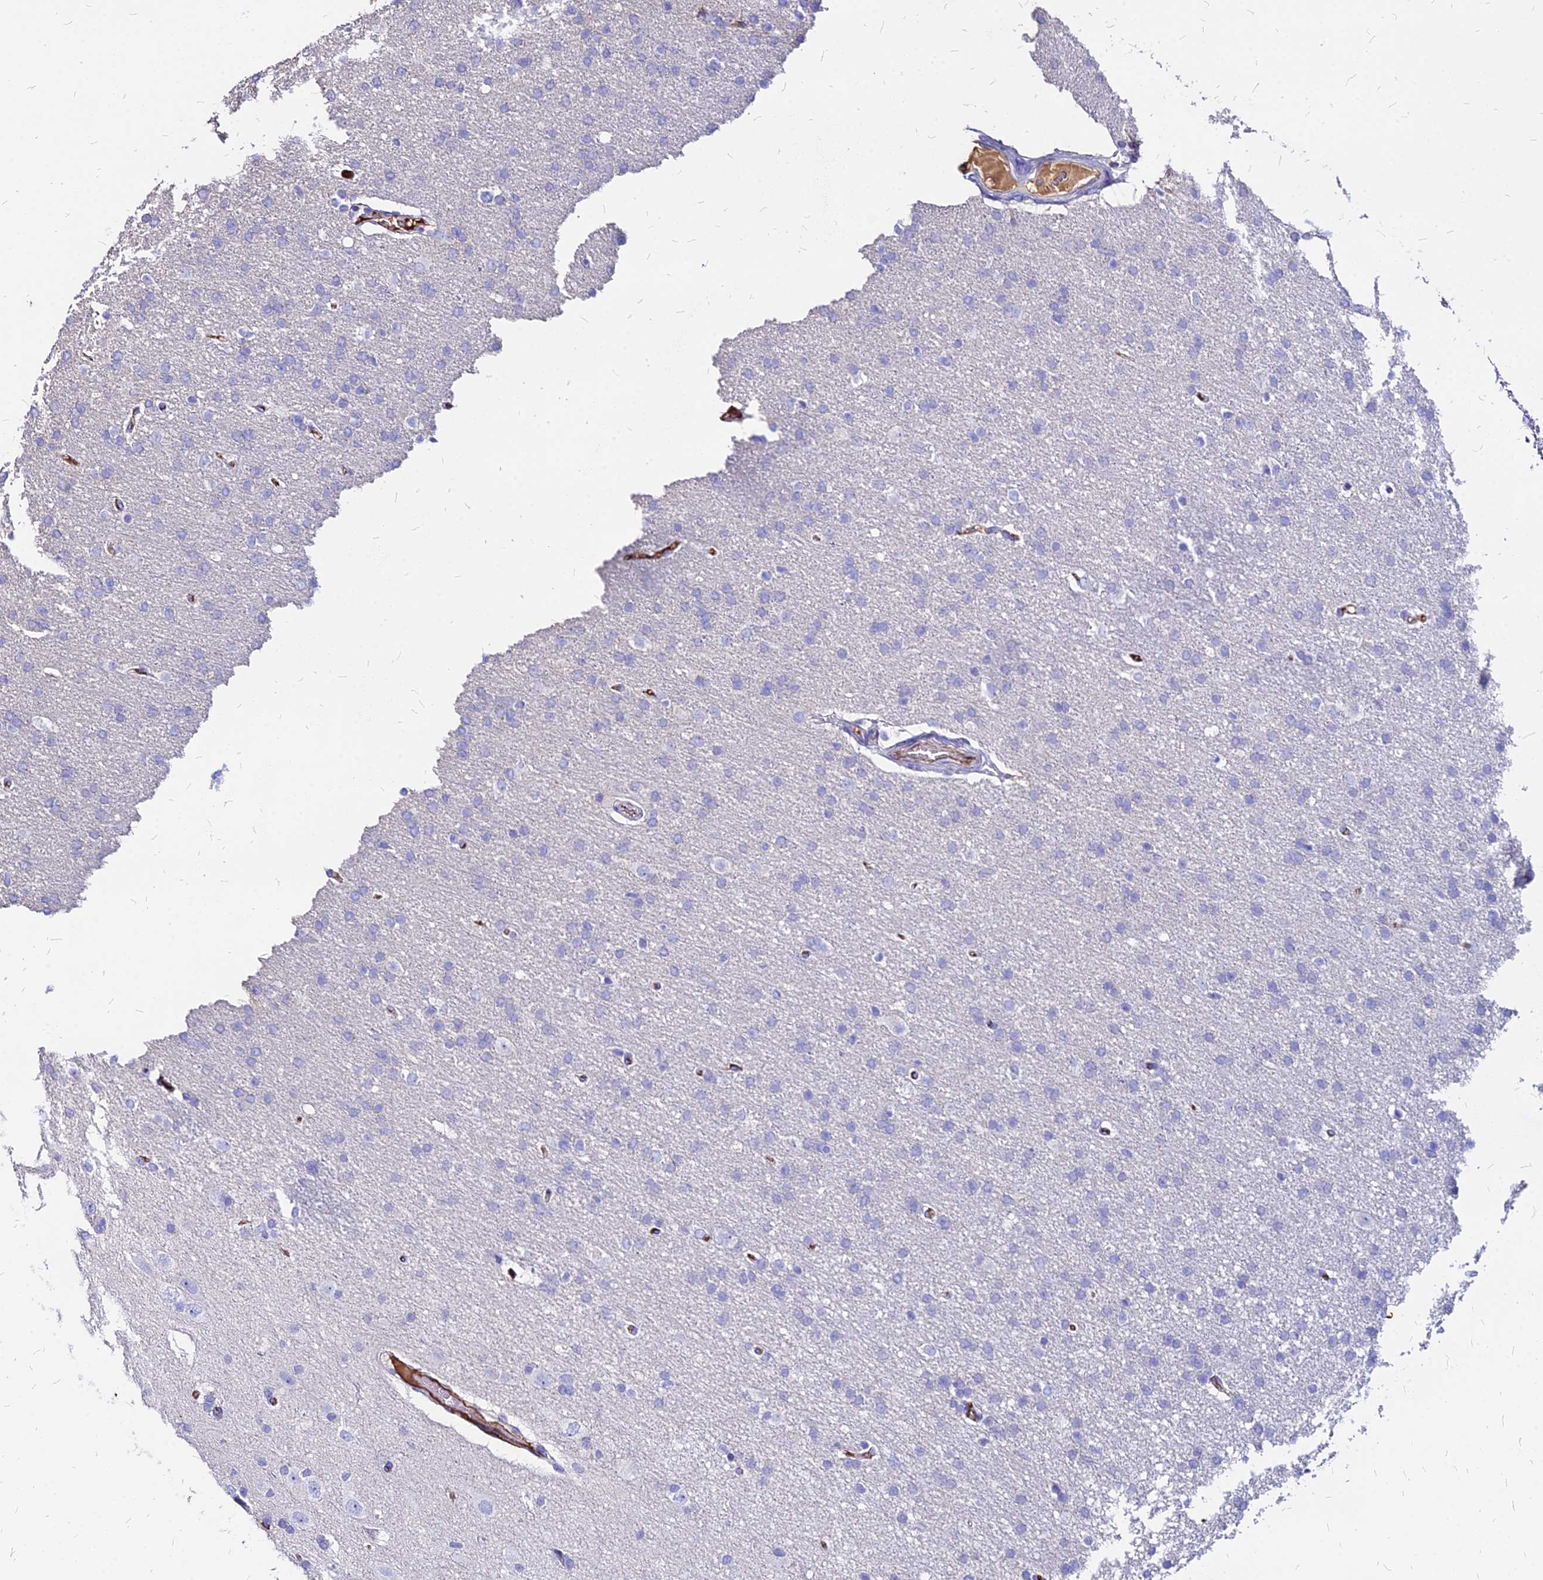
{"staining": {"intensity": "negative", "quantity": "none", "location": "none"}, "tissue": "glioma", "cell_type": "Tumor cells", "image_type": "cancer", "snomed": [{"axis": "morphology", "description": "Glioma, malignant, High grade"}, {"axis": "topography", "description": "Brain"}], "caption": "Immunohistochemistry image of high-grade glioma (malignant) stained for a protein (brown), which demonstrates no expression in tumor cells.", "gene": "NME5", "patient": {"sex": "male", "age": 72}}